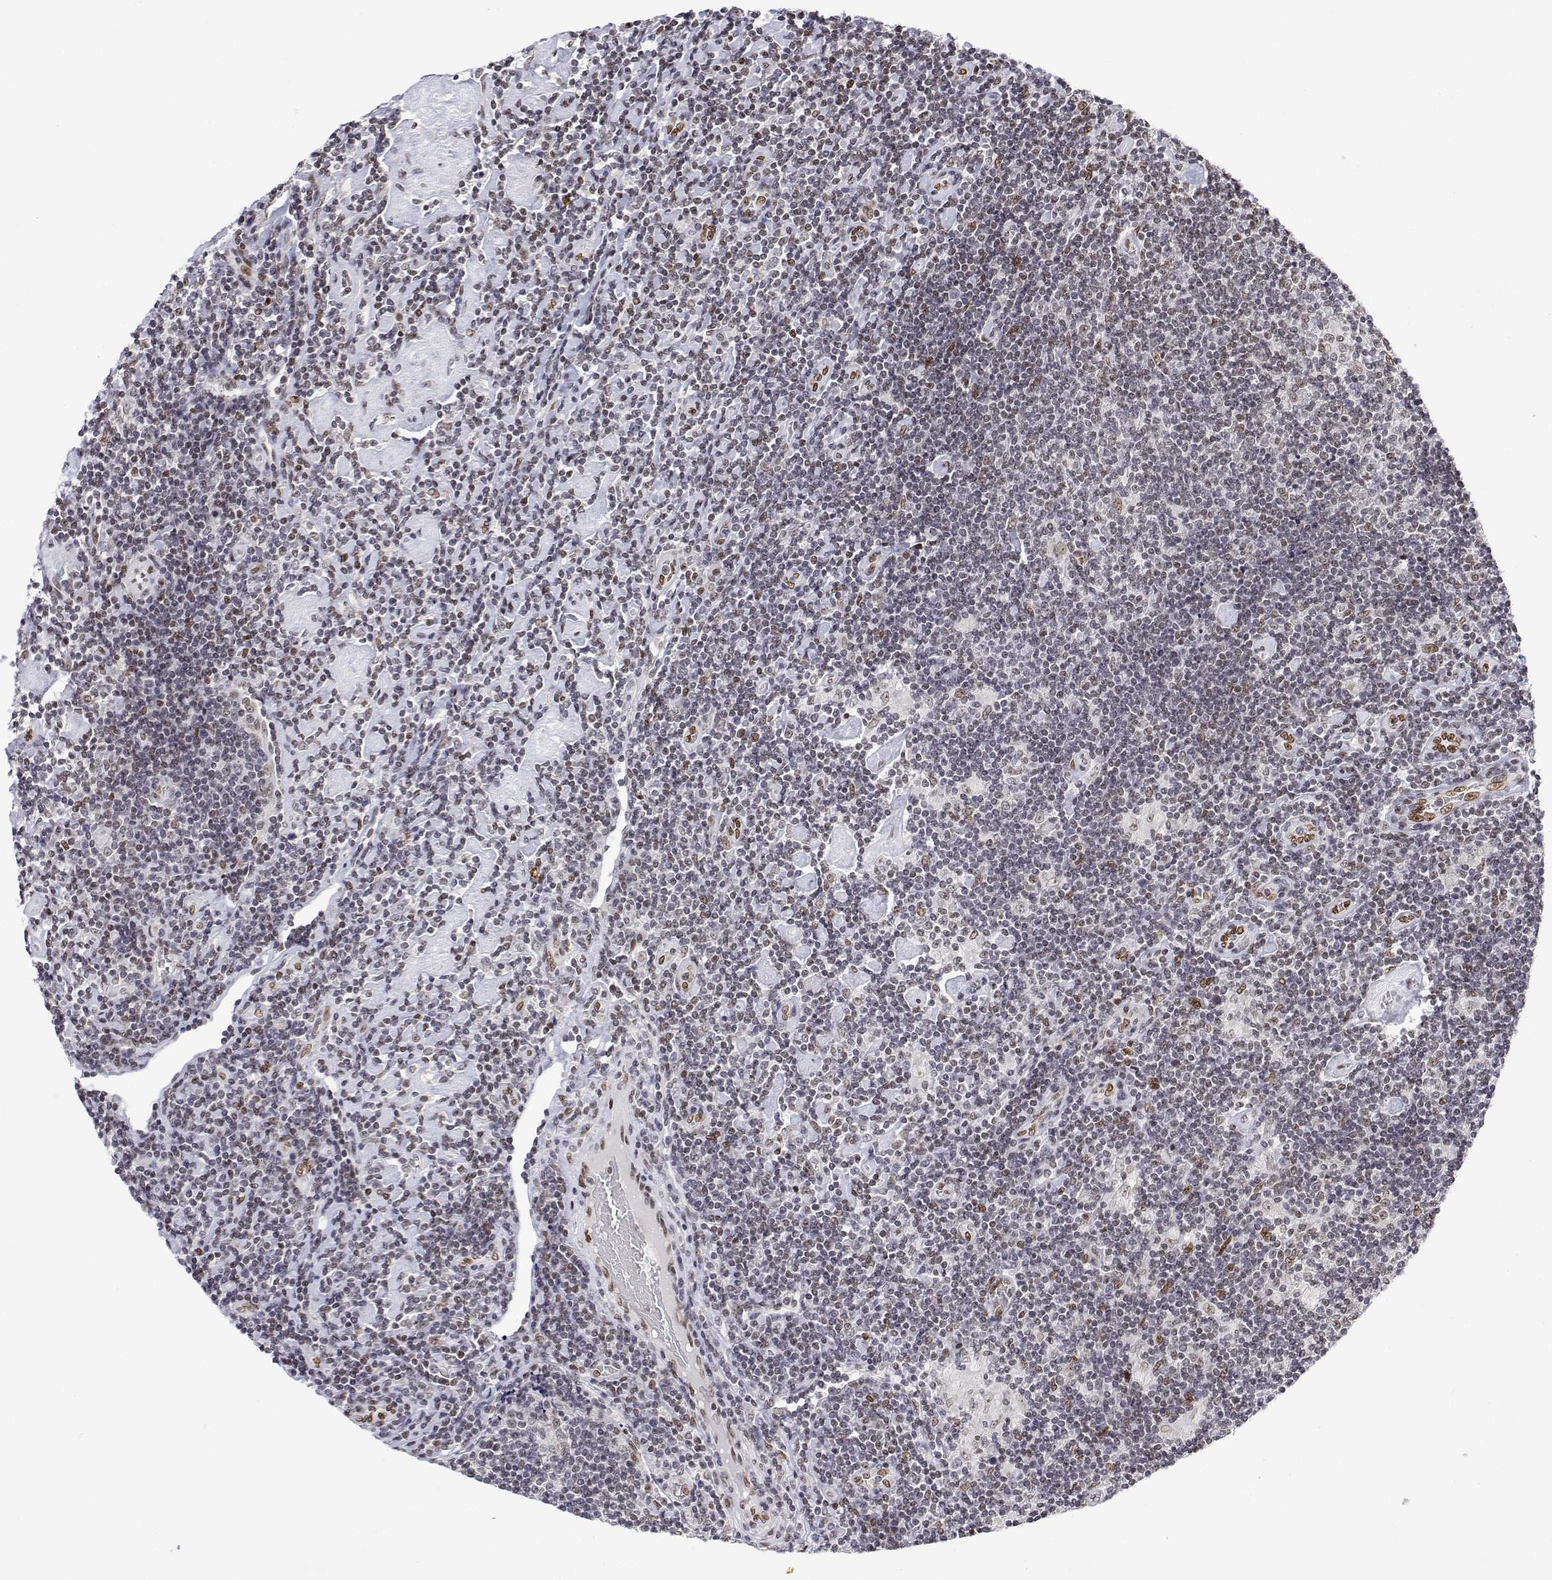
{"staining": {"intensity": "negative", "quantity": "none", "location": "none"}, "tissue": "lymphoma", "cell_type": "Tumor cells", "image_type": "cancer", "snomed": [{"axis": "morphology", "description": "Hodgkin's disease, NOS"}, {"axis": "topography", "description": "Lymph node"}], "caption": "Immunohistochemistry image of Hodgkin's disease stained for a protein (brown), which exhibits no positivity in tumor cells.", "gene": "XPC", "patient": {"sex": "male", "age": 40}}